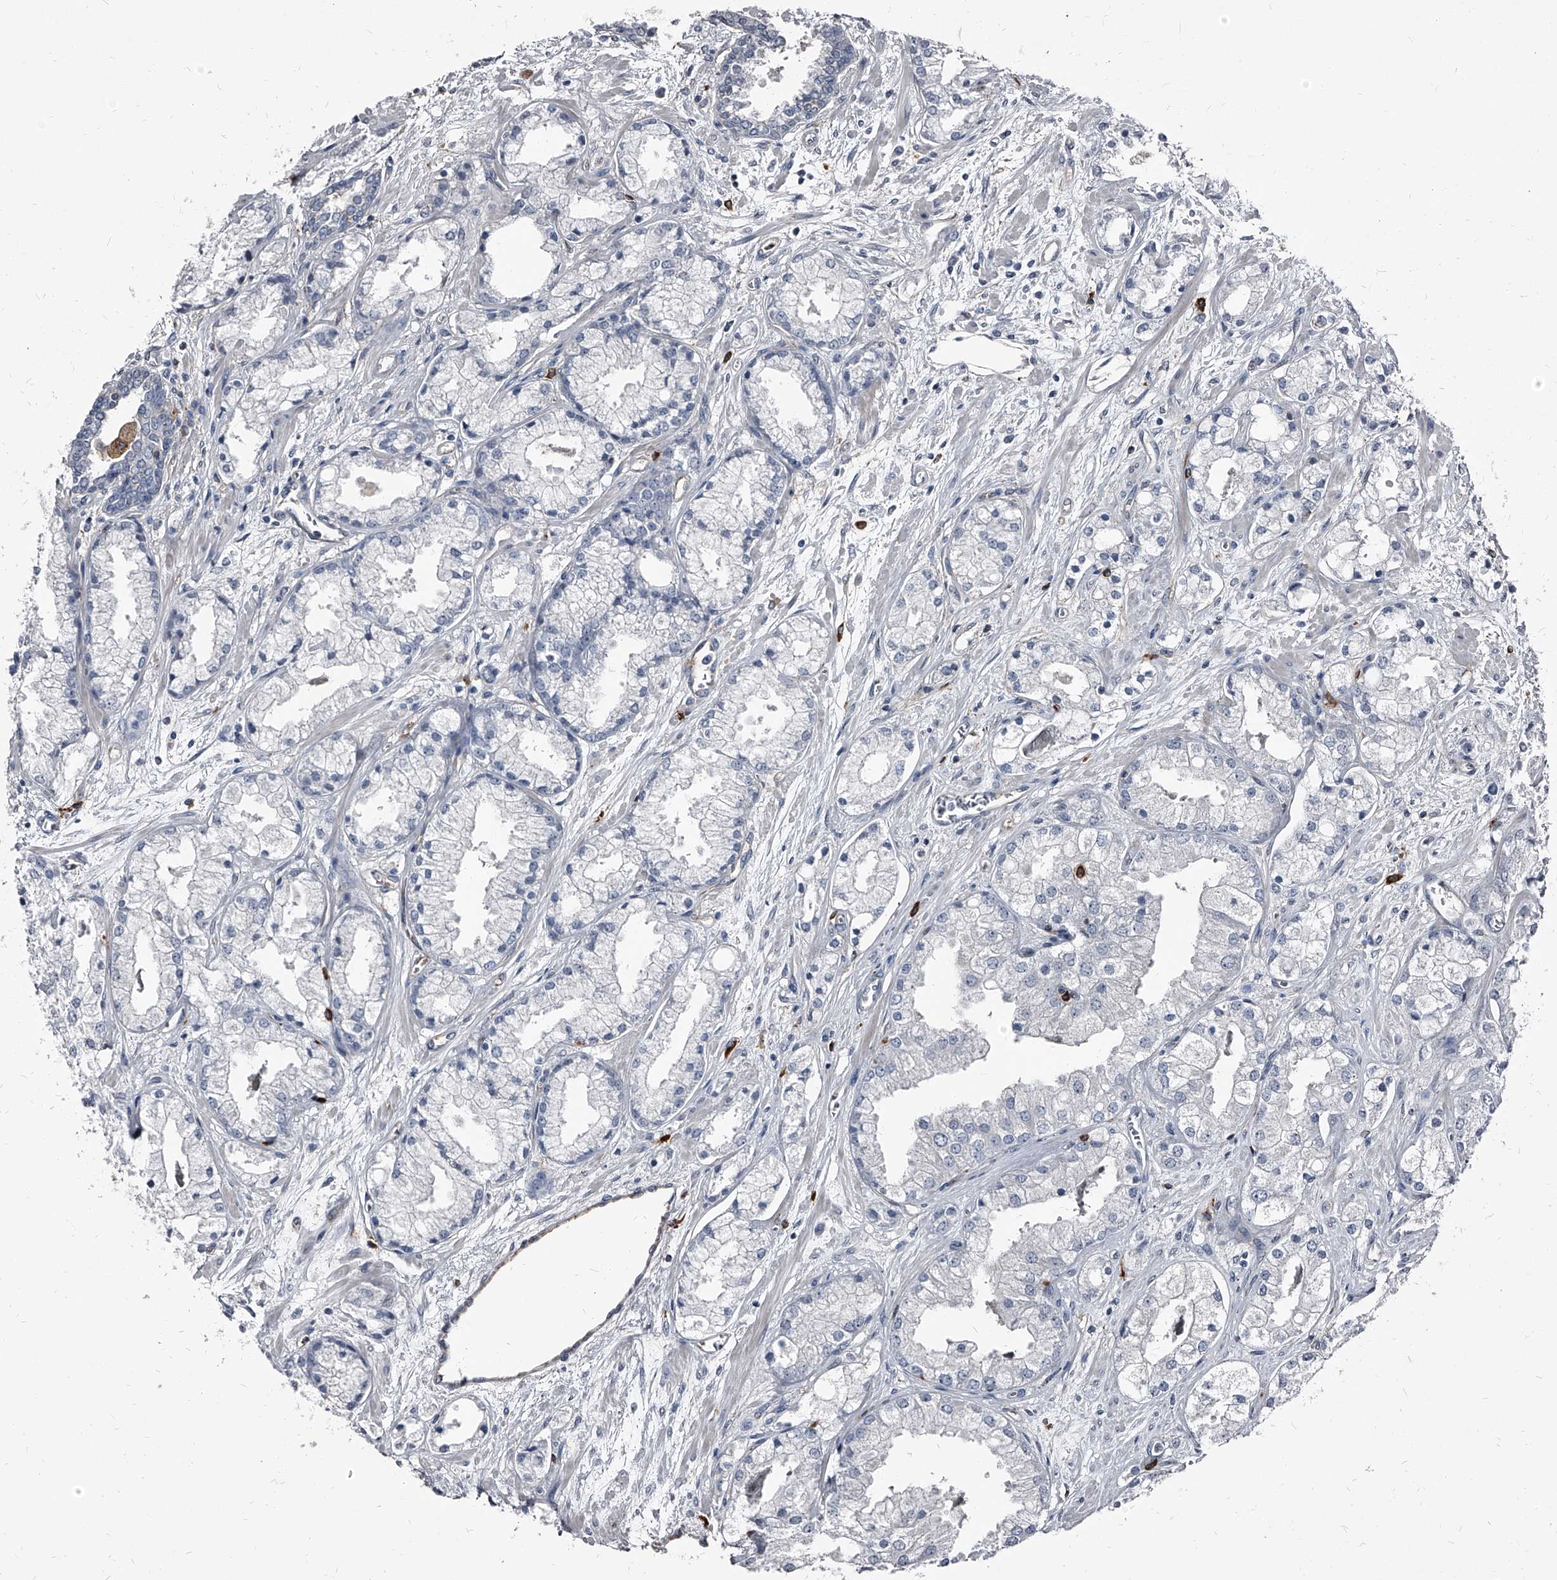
{"staining": {"intensity": "moderate", "quantity": "<25%", "location": "cytoplasmic/membranous"}, "tissue": "prostate cancer", "cell_type": "Tumor cells", "image_type": "cancer", "snomed": [{"axis": "morphology", "description": "Adenocarcinoma, High grade"}, {"axis": "topography", "description": "Prostate"}], "caption": "Prostate adenocarcinoma (high-grade) stained with immunohistochemistry (IHC) exhibits moderate cytoplasmic/membranous expression in about <25% of tumor cells. The protein of interest is shown in brown color, while the nuclei are stained blue.", "gene": "PGLYRP3", "patient": {"sex": "male", "age": 50}}